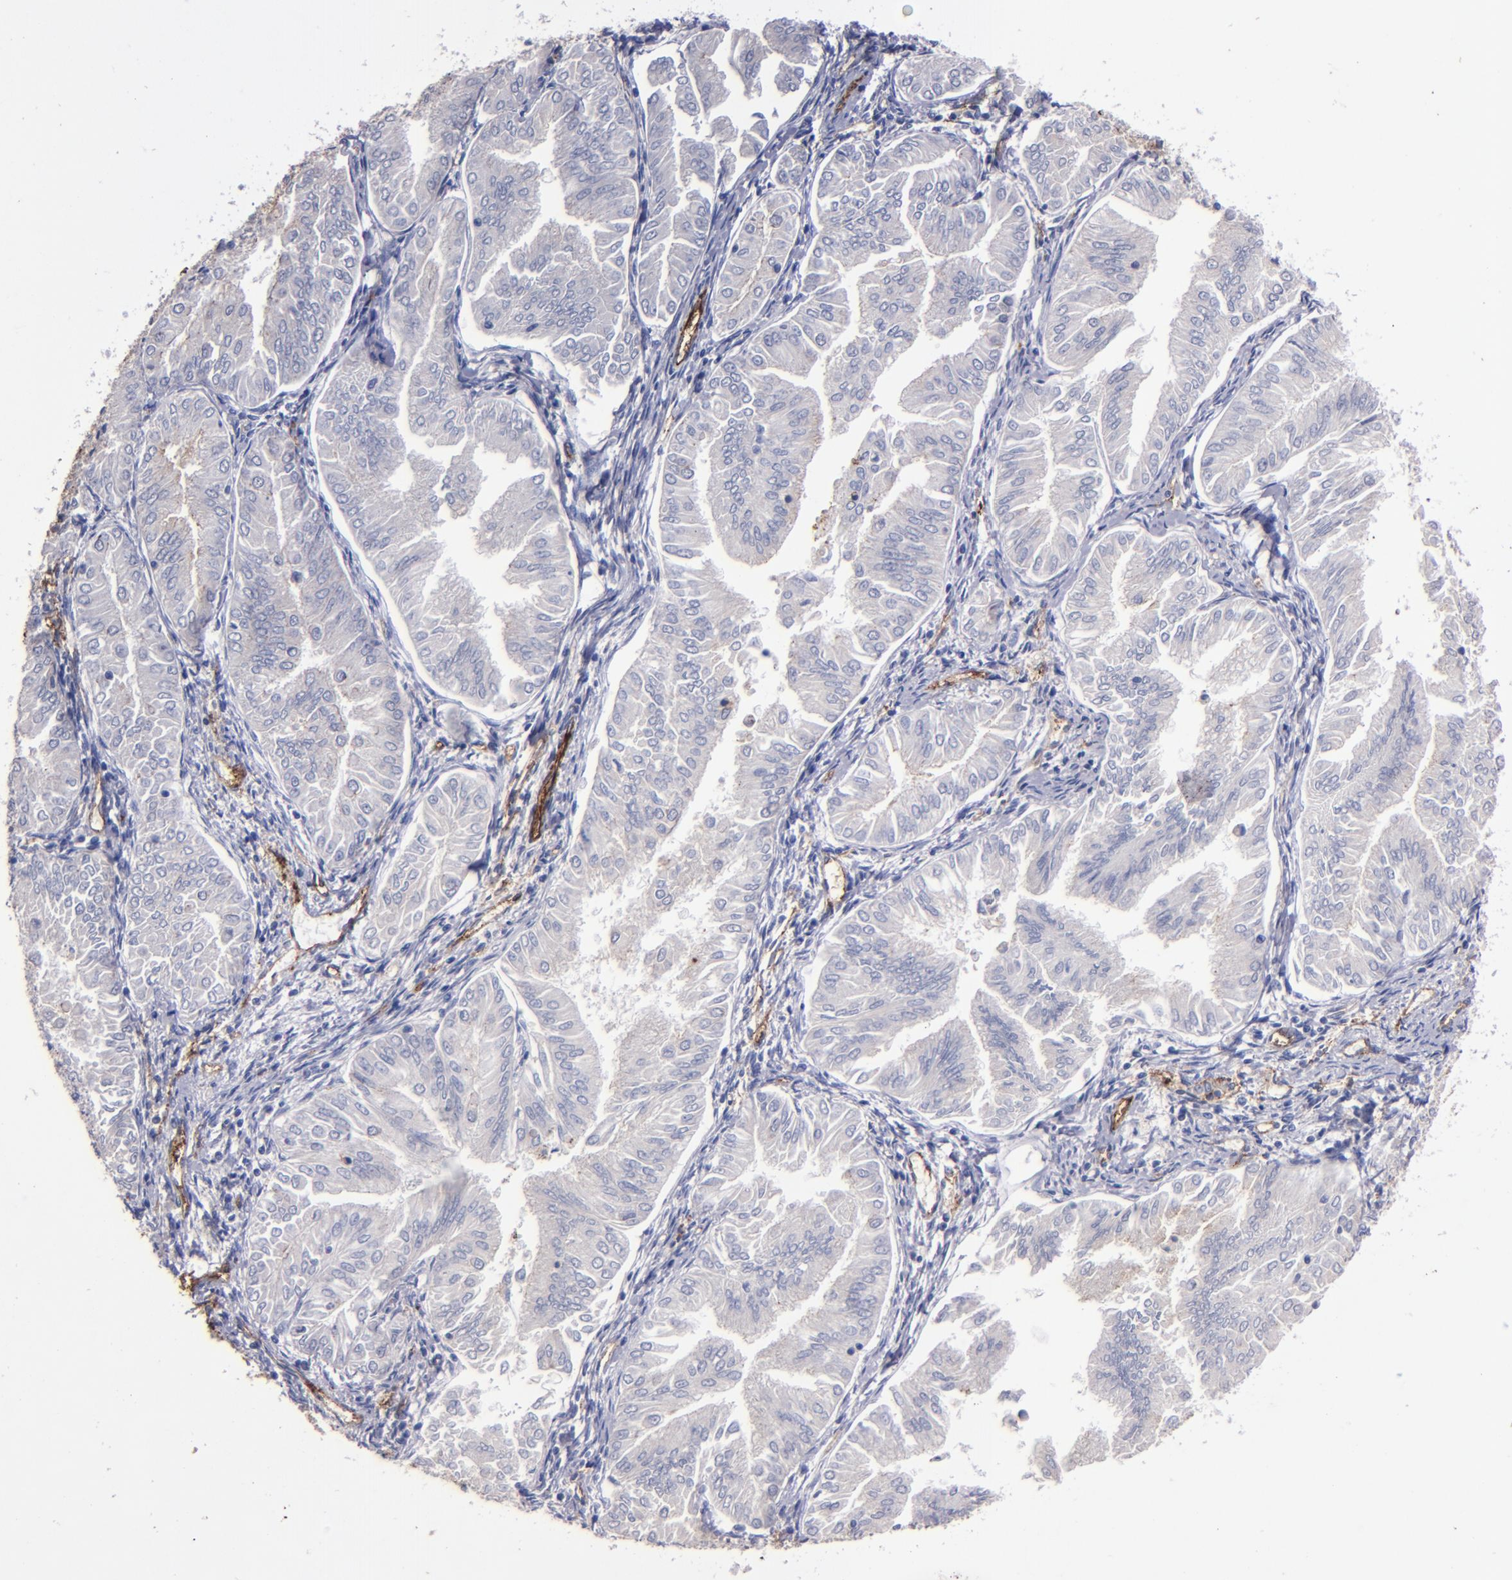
{"staining": {"intensity": "weak", "quantity": "<25%", "location": "cytoplasmic/membranous"}, "tissue": "endometrial cancer", "cell_type": "Tumor cells", "image_type": "cancer", "snomed": [{"axis": "morphology", "description": "Adenocarcinoma, NOS"}, {"axis": "topography", "description": "Endometrium"}], "caption": "Tumor cells show no significant protein staining in adenocarcinoma (endometrial).", "gene": "CLDN5", "patient": {"sex": "female", "age": 53}}